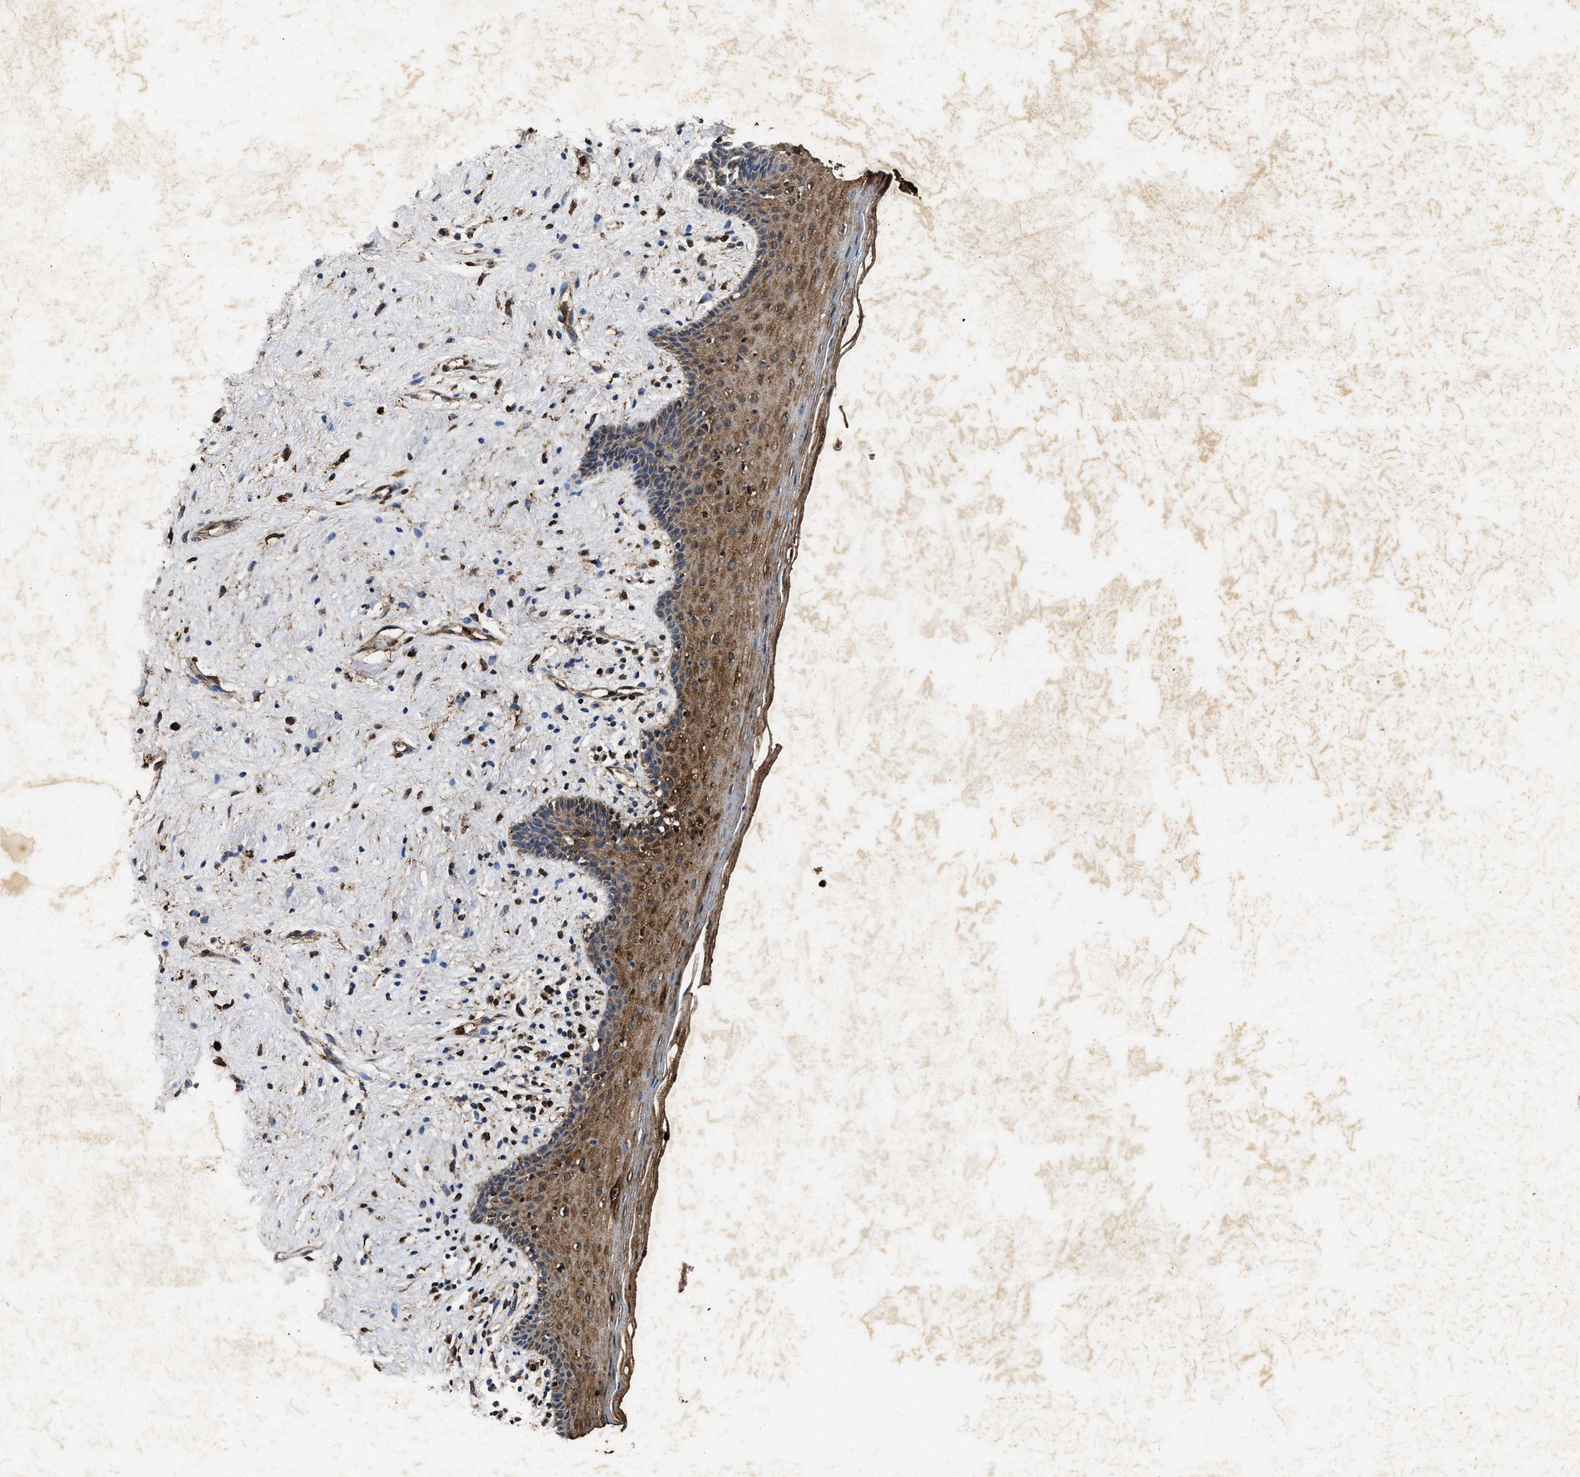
{"staining": {"intensity": "moderate", "quantity": ">75%", "location": "cytoplasmic/membranous"}, "tissue": "vagina", "cell_type": "Squamous epithelial cells", "image_type": "normal", "snomed": [{"axis": "morphology", "description": "Normal tissue, NOS"}, {"axis": "topography", "description": "Vagina"}], "caption": "Protein staining demonstrates moderate cytoplasmic/membranous expression in about >75% of squamous epithelial cells in benign vagina.", "gene": "ACOX1", "patient": {"sex": "female", "age": 44}}